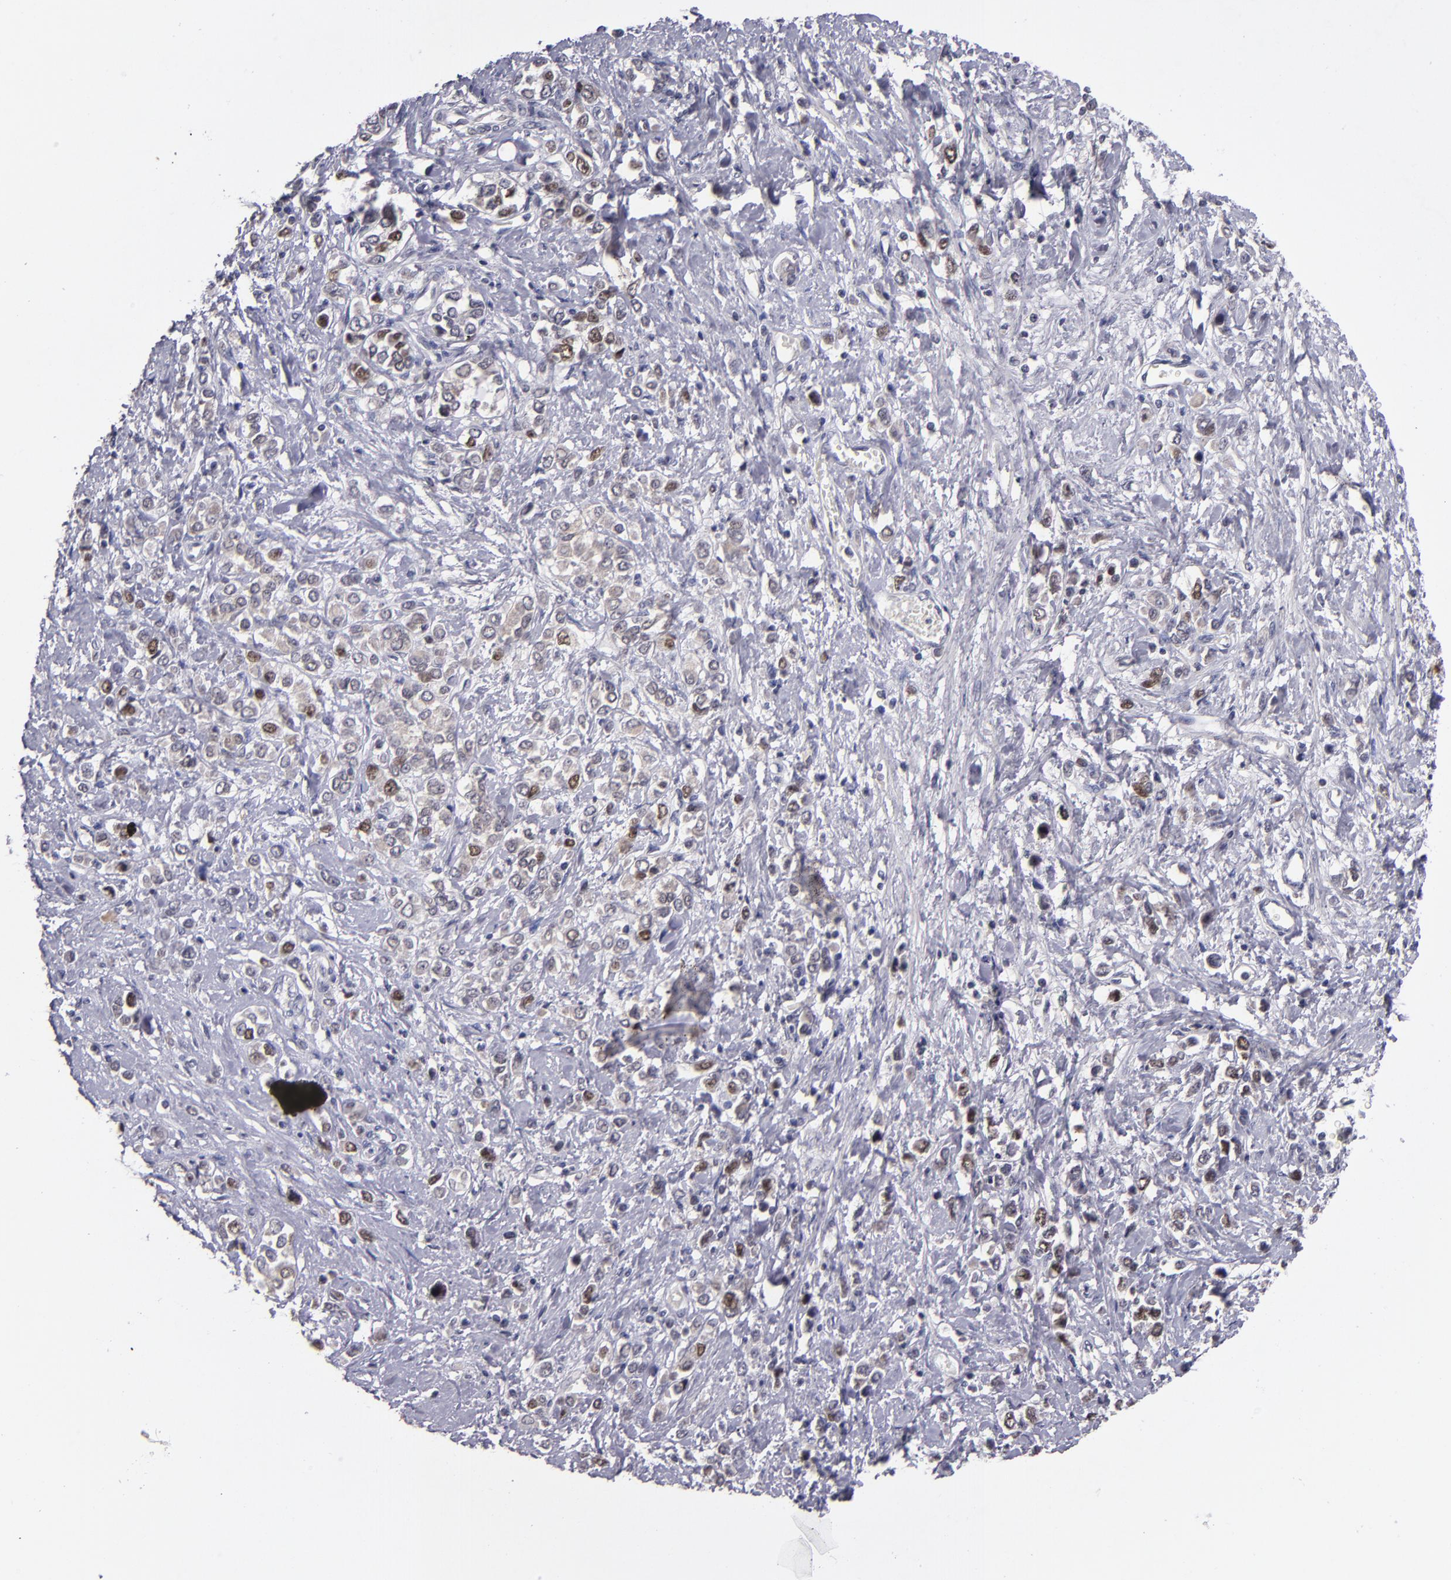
{"staining": {"intensity": "moderate", "quantity": "25%-75%", "location": "nuclear"}, "tissue": "stomach cancer", "cell_type": "Tumor cells", "image_type": "cancer", "snomed": [{"axis": "morphology", "description": "Adenocarcinoma, NOS"}, {"axis": "topography", "description": "Stomach, upper"}], "caption": "A high-resolution image shows IHC staining of adenocarcinoma (stomach), which demonstrates moderate nuclear staining in about 25%-75% of tumor cells.", "gene": "CDC7", "patient": {"sex": "male", "age": 76}}